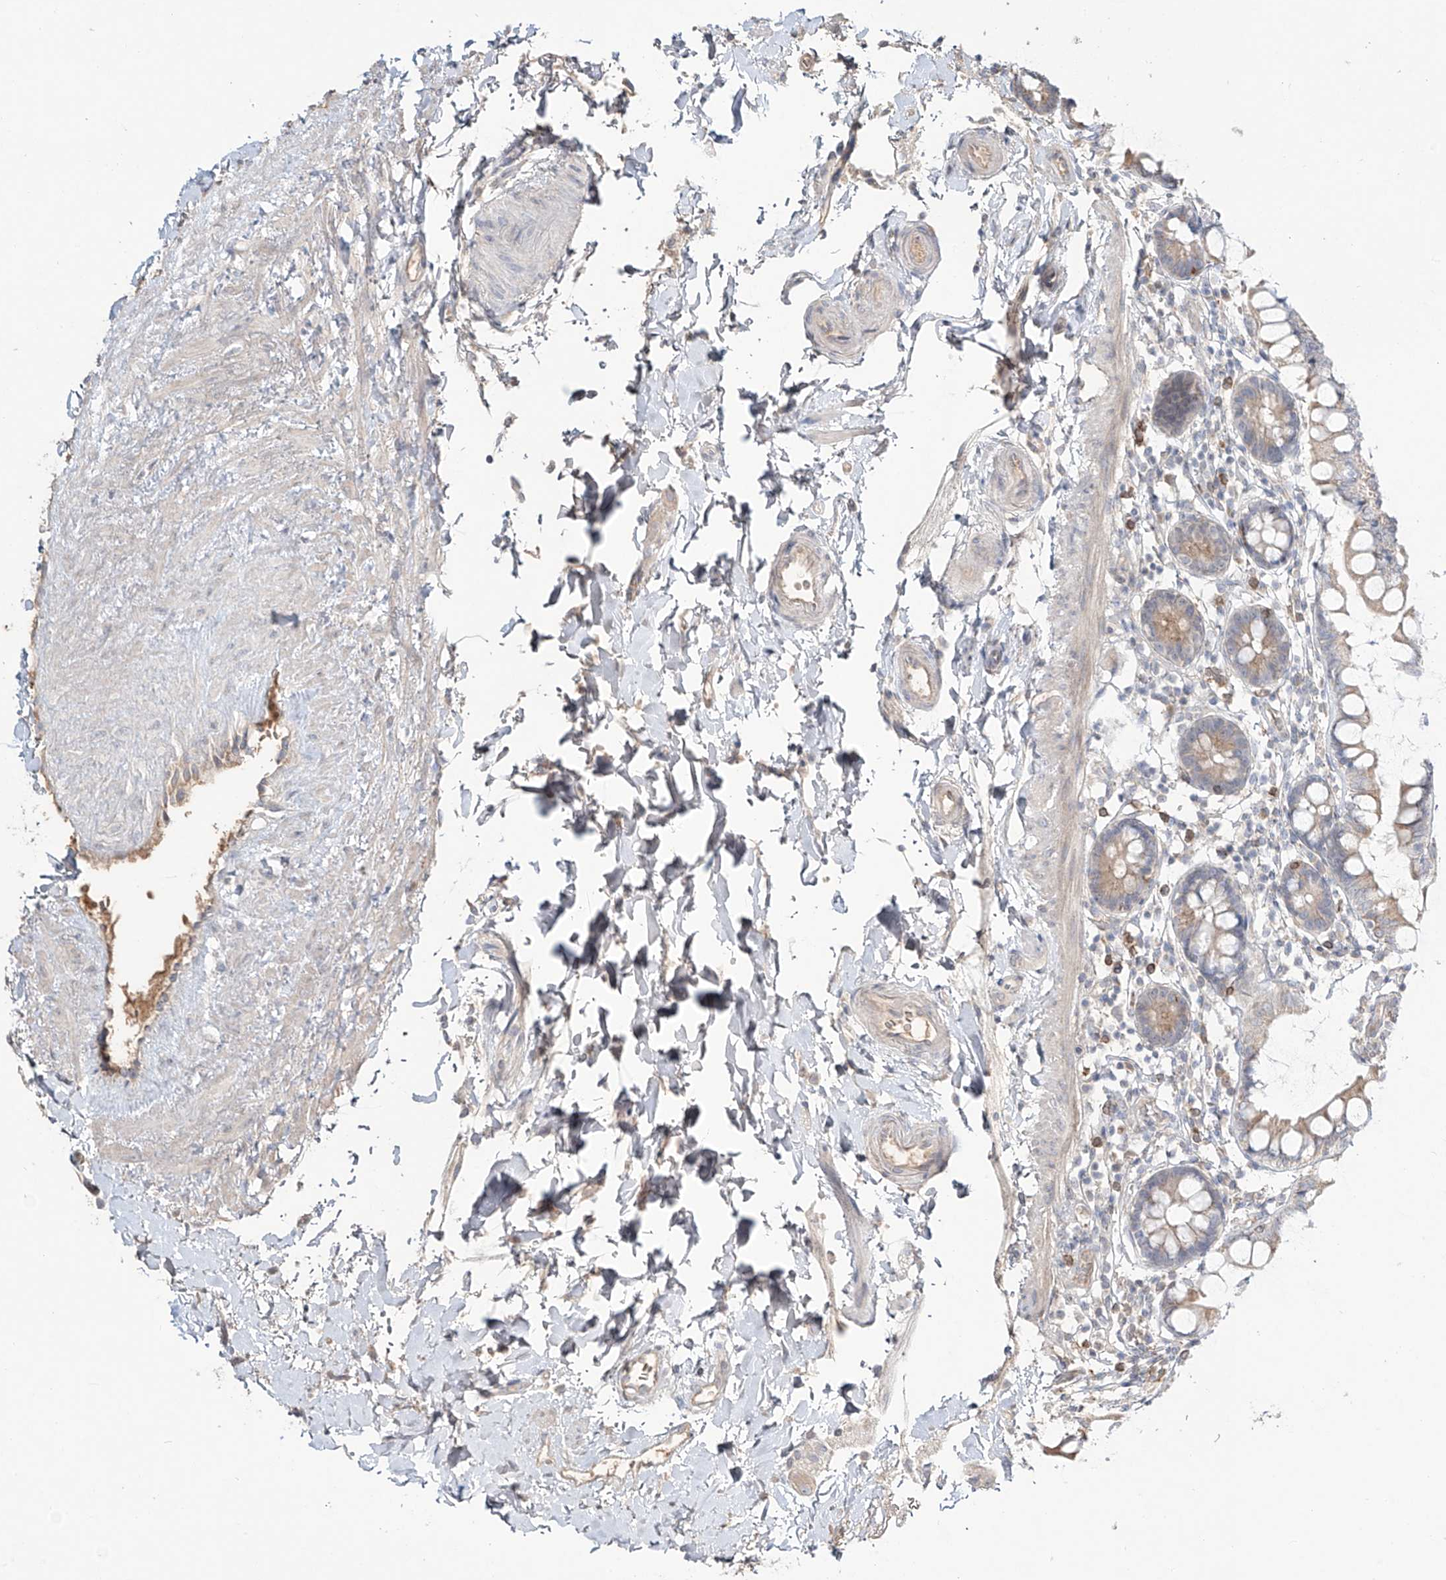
{"staining": {"intensity": "moderate", "quantity": ">75%", "location": "cytoplasmic/membranous"}, "tissue": "small intestine", "cell_type": "Glandular cells", "image_type": "normal", "snomed": [{"axis": "morphology", "description": "Normal tissue, NOS"}, {"axis": "topography", "description": "Small intestine"}], "caption": "Immunohistochemical staining of unremarkable small intestine demonstrates medium levels of moderate cytoplasmic/membranous staining in approximately >75% of glandular cells. (Stains: DAB in brown, nuclei in blue, Microscopy: brightfield microscopy at high magnification).", "gene": "ERO1A", "patient": {"sex": "female", "age": 84}}